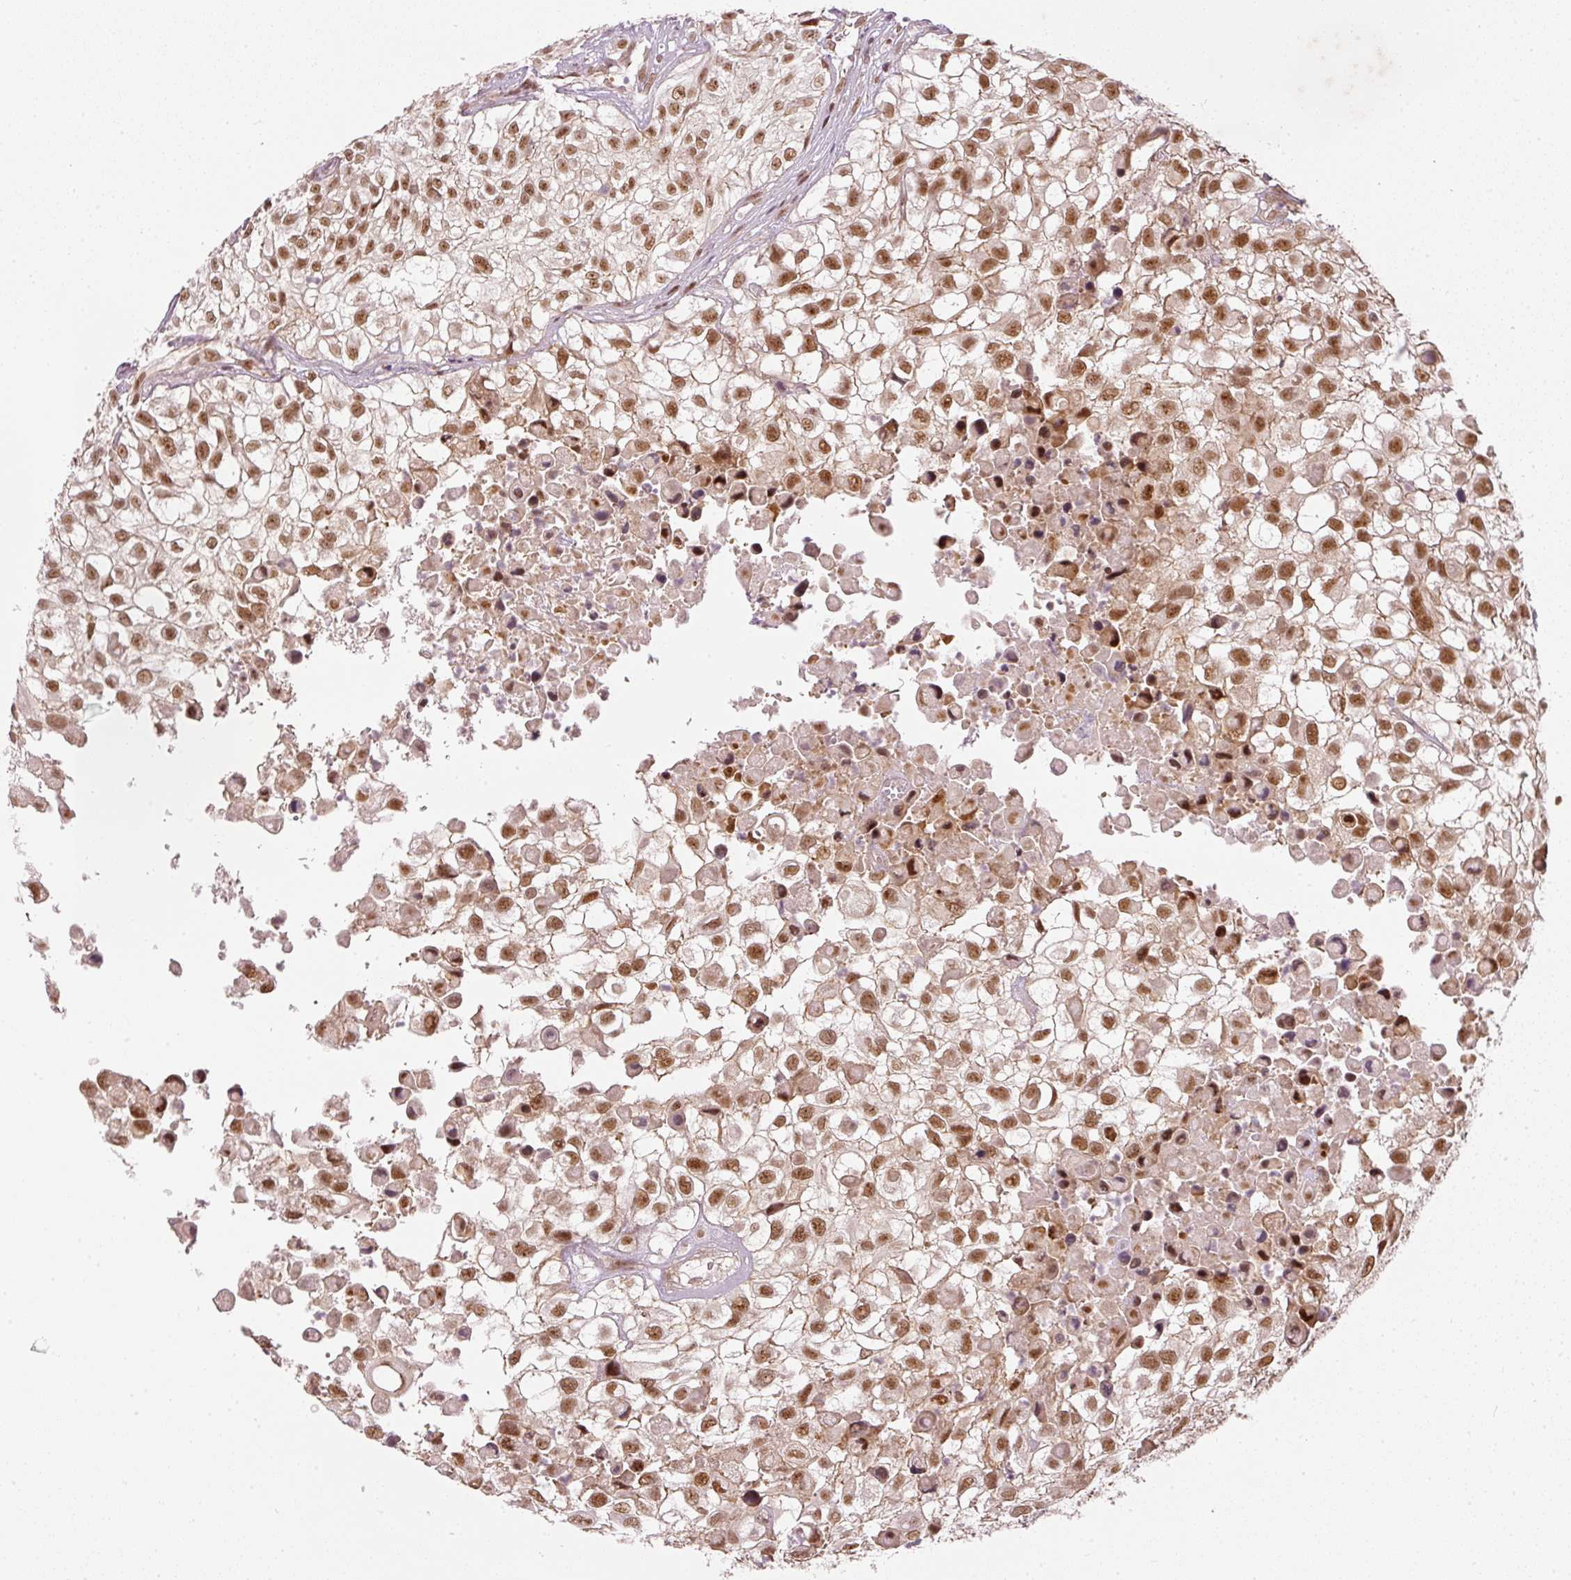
{"staining": {"intensity": "moderate", "quantity": ">75%", "location": "nuclear"}, "tissue": "urothelial cancer", "cell_type": "Tumor cells", "image_type": "cancer", "snomed": [{"axis": "morphology", "description": "Urothelial carcinoma, High grade"}, {"axis": "topography", "description": "Urinary bladder"}], "caption": "The photomicrograph demonstrates staining of urothelial carcinoma (high-grade), revealing moderate nuclear protein staining (brown color) within tumor cells. The protein of interest is stained brown, and the nuclei are stained in blue (DAB (3,3'-diaminobenzidine) IHC with brightfield microscopy, high magnification).", "gene": "THOC6", "patient": {"sex": "male", "age": 56}}